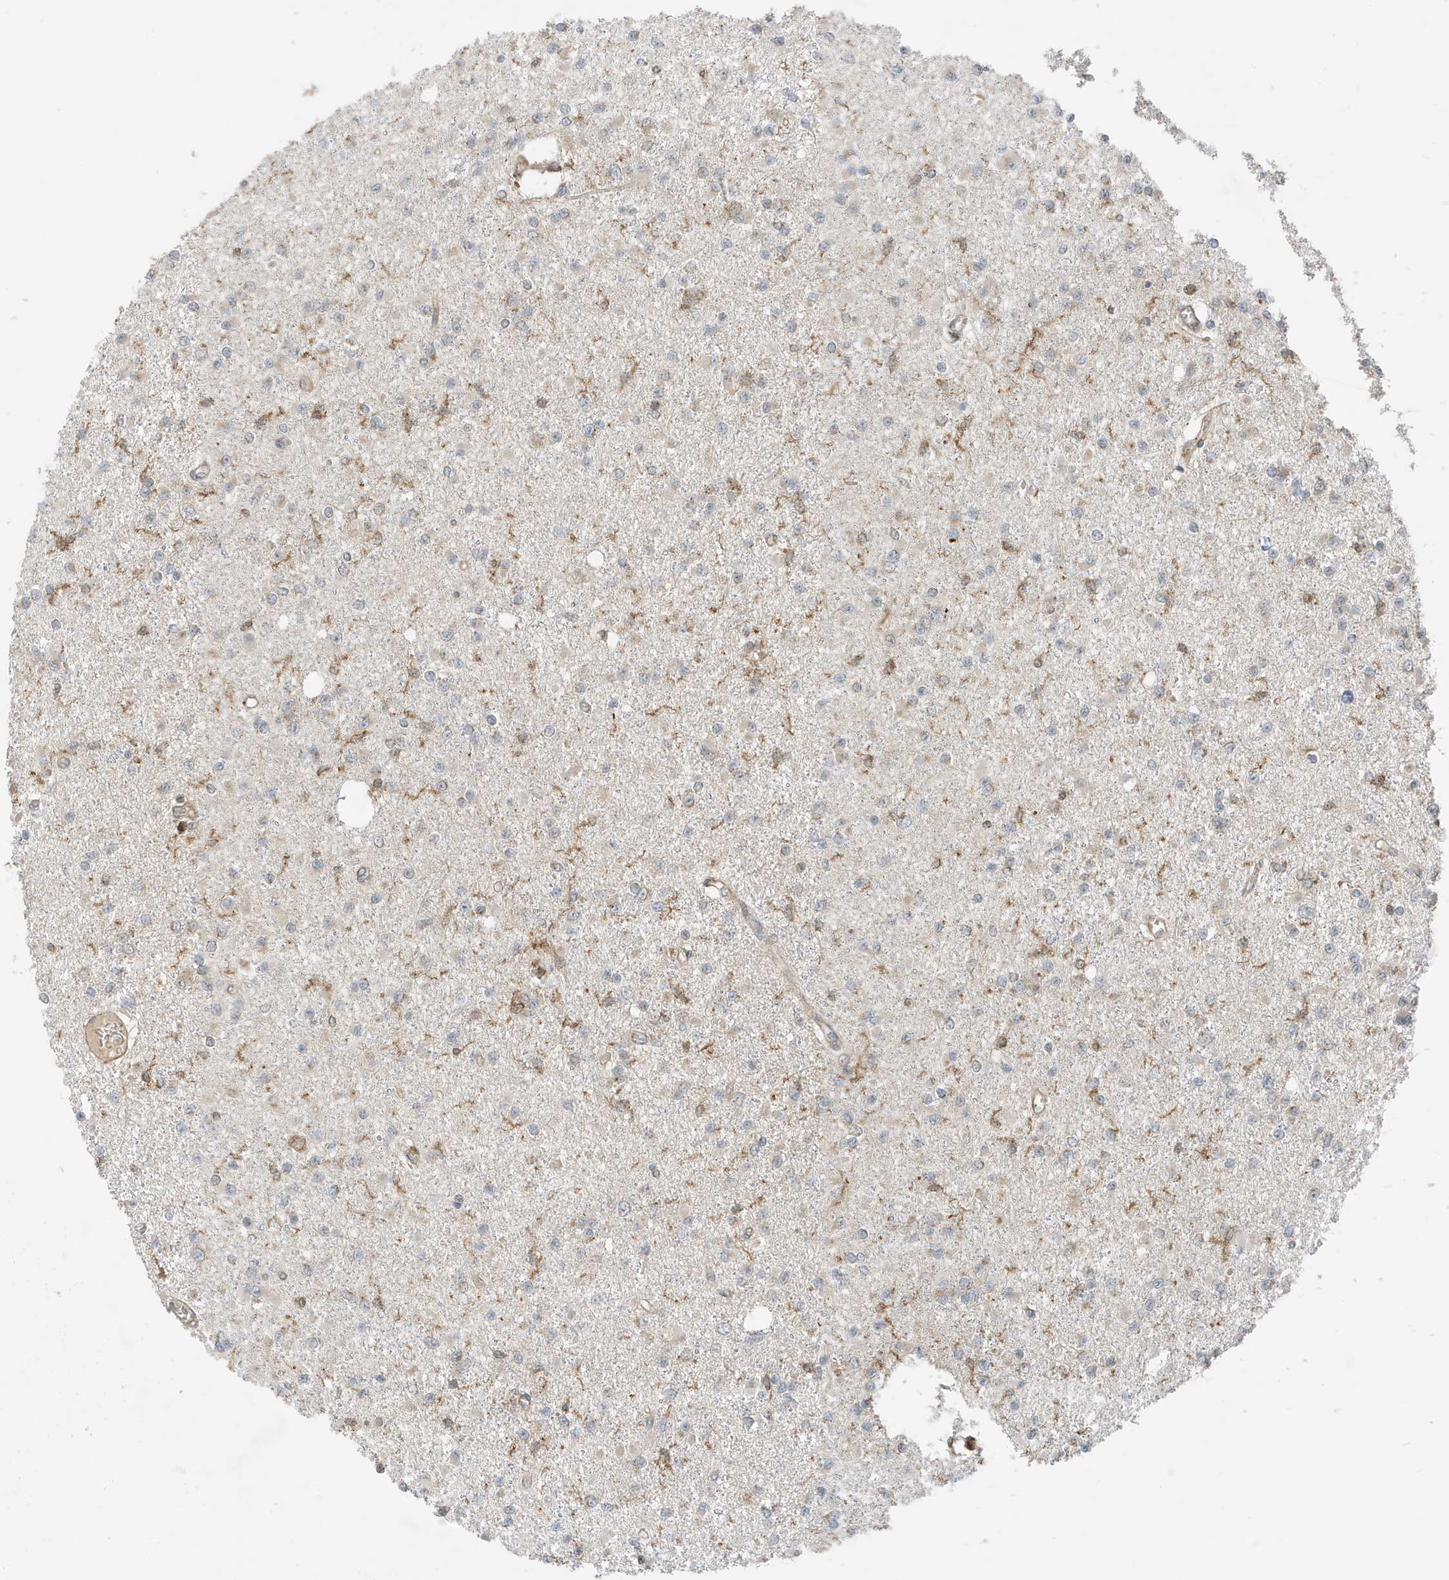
{"staining": {"intensity": "negative", "quantity": "none", "location": "none"}, "tissue": "glioma", "cell_type": "Tumor cells", "image_type": "cancer", "snomed": [{"axis": "morphology", "description": "Glioma, malignant, Low grade"}, {"axis": "topography", "description": "Brain"}], "caption": "The photomicrograph exhibits no staining of tumor cells in glioma.", "gene": "TATDN3", "patient": {"sex": "female", "age": 22}}